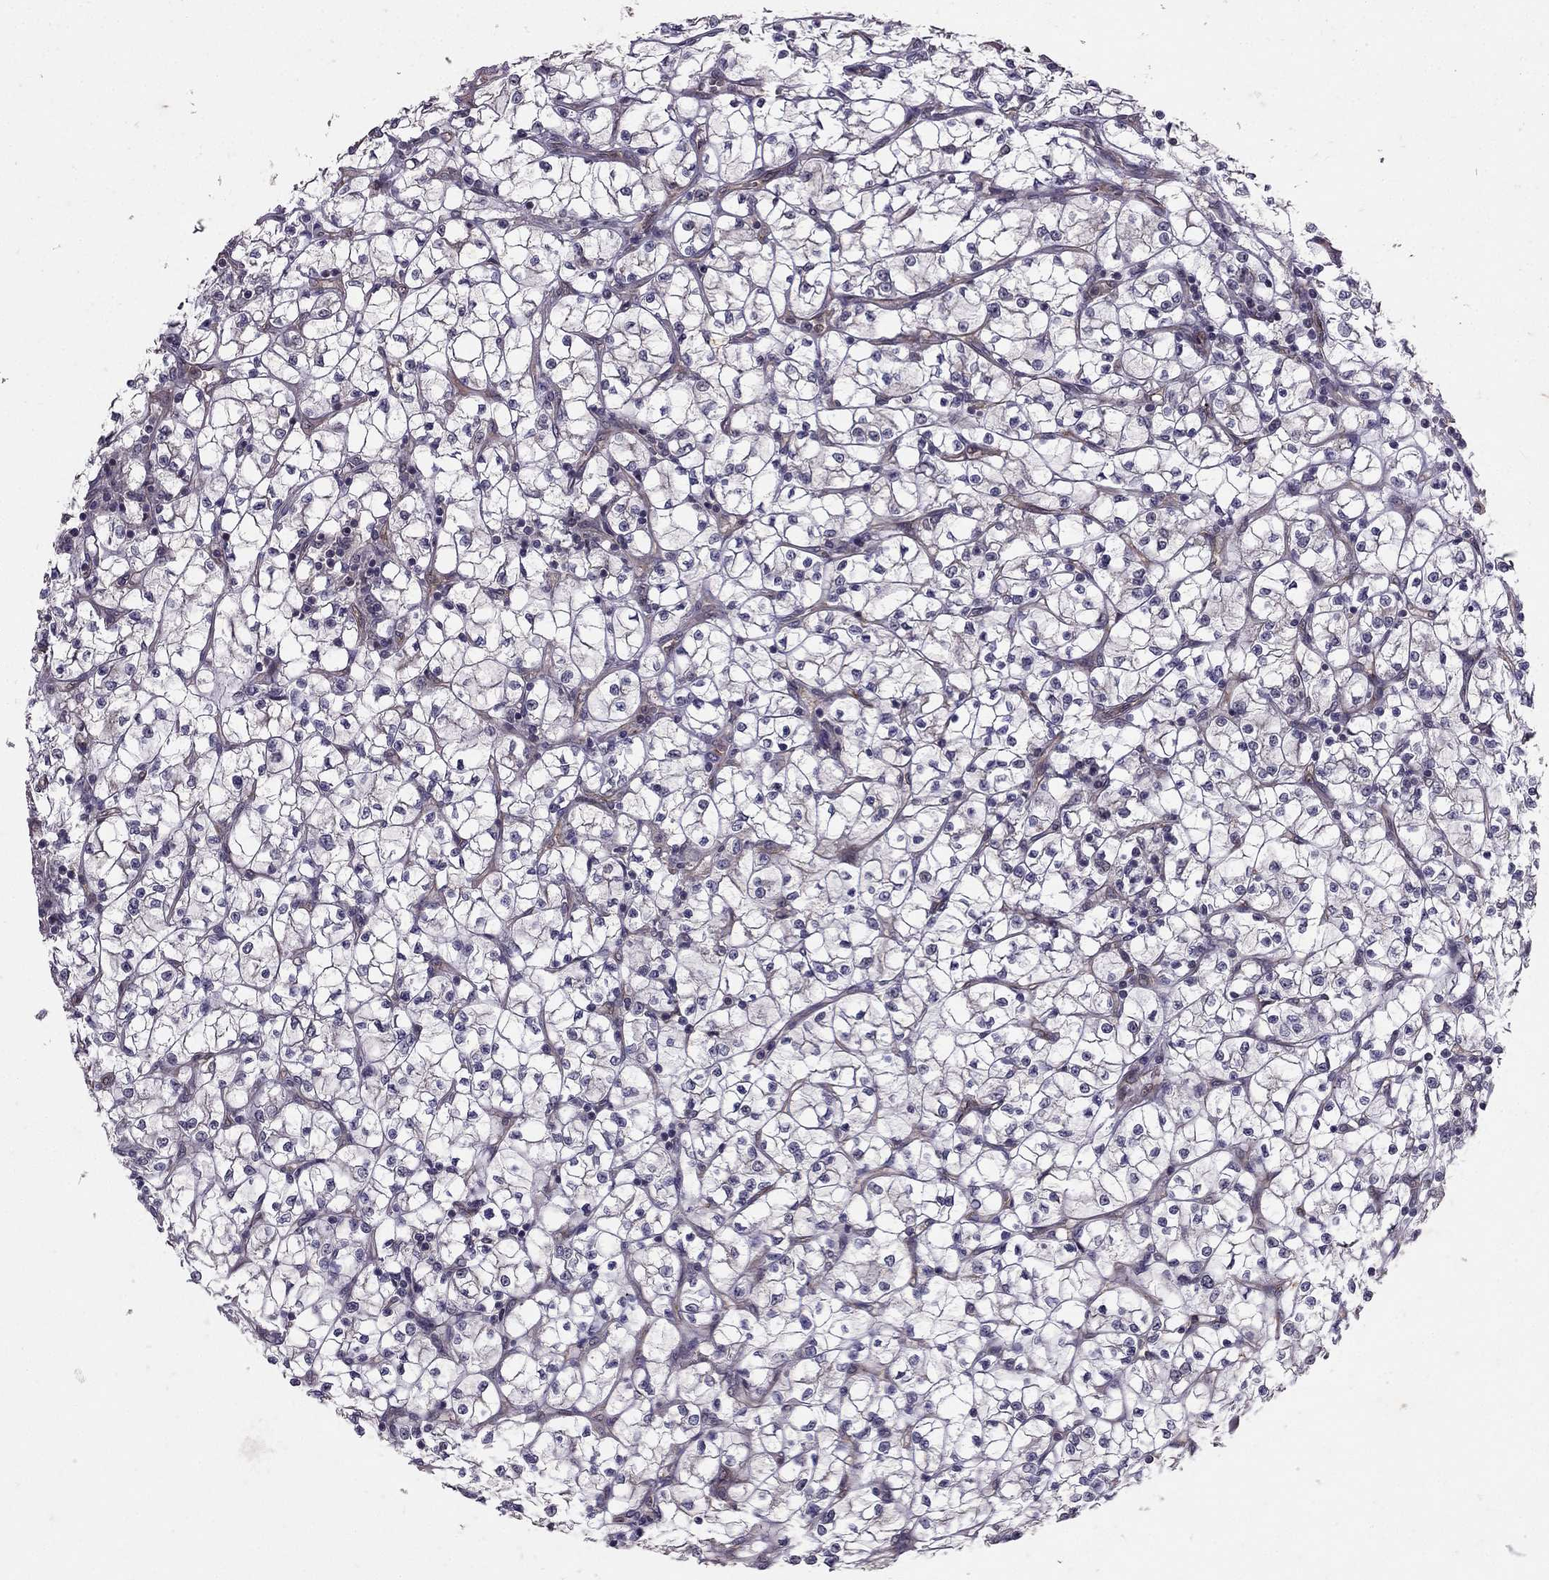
{"staining": {"intensity": "negative", "quantity": "none", "location": "none"}, "tissue": "renal cancer", "cell_type": "Tumor cells", "image_type": "cancer", "snomed": [{"axis": "morphology", "description": "Adenocarcinoma, NOS"}, {"axis": "topography", "description": "Kidney"}], "caption": "IHC histopathology image of neoplastic tissue: renal cancer (adenocarcinoma) stained with DAB (3,3'-diaminobenzidine) demonstrates no significant protein expression in tumor cells. (DAB (3,3'-diaminobenzidine) immunohistochemistry (IHC) visualized using brightfield microscopy, high magnification).", "gene": "RASIP1", "patient": {"sex": "female", "age": 64}}